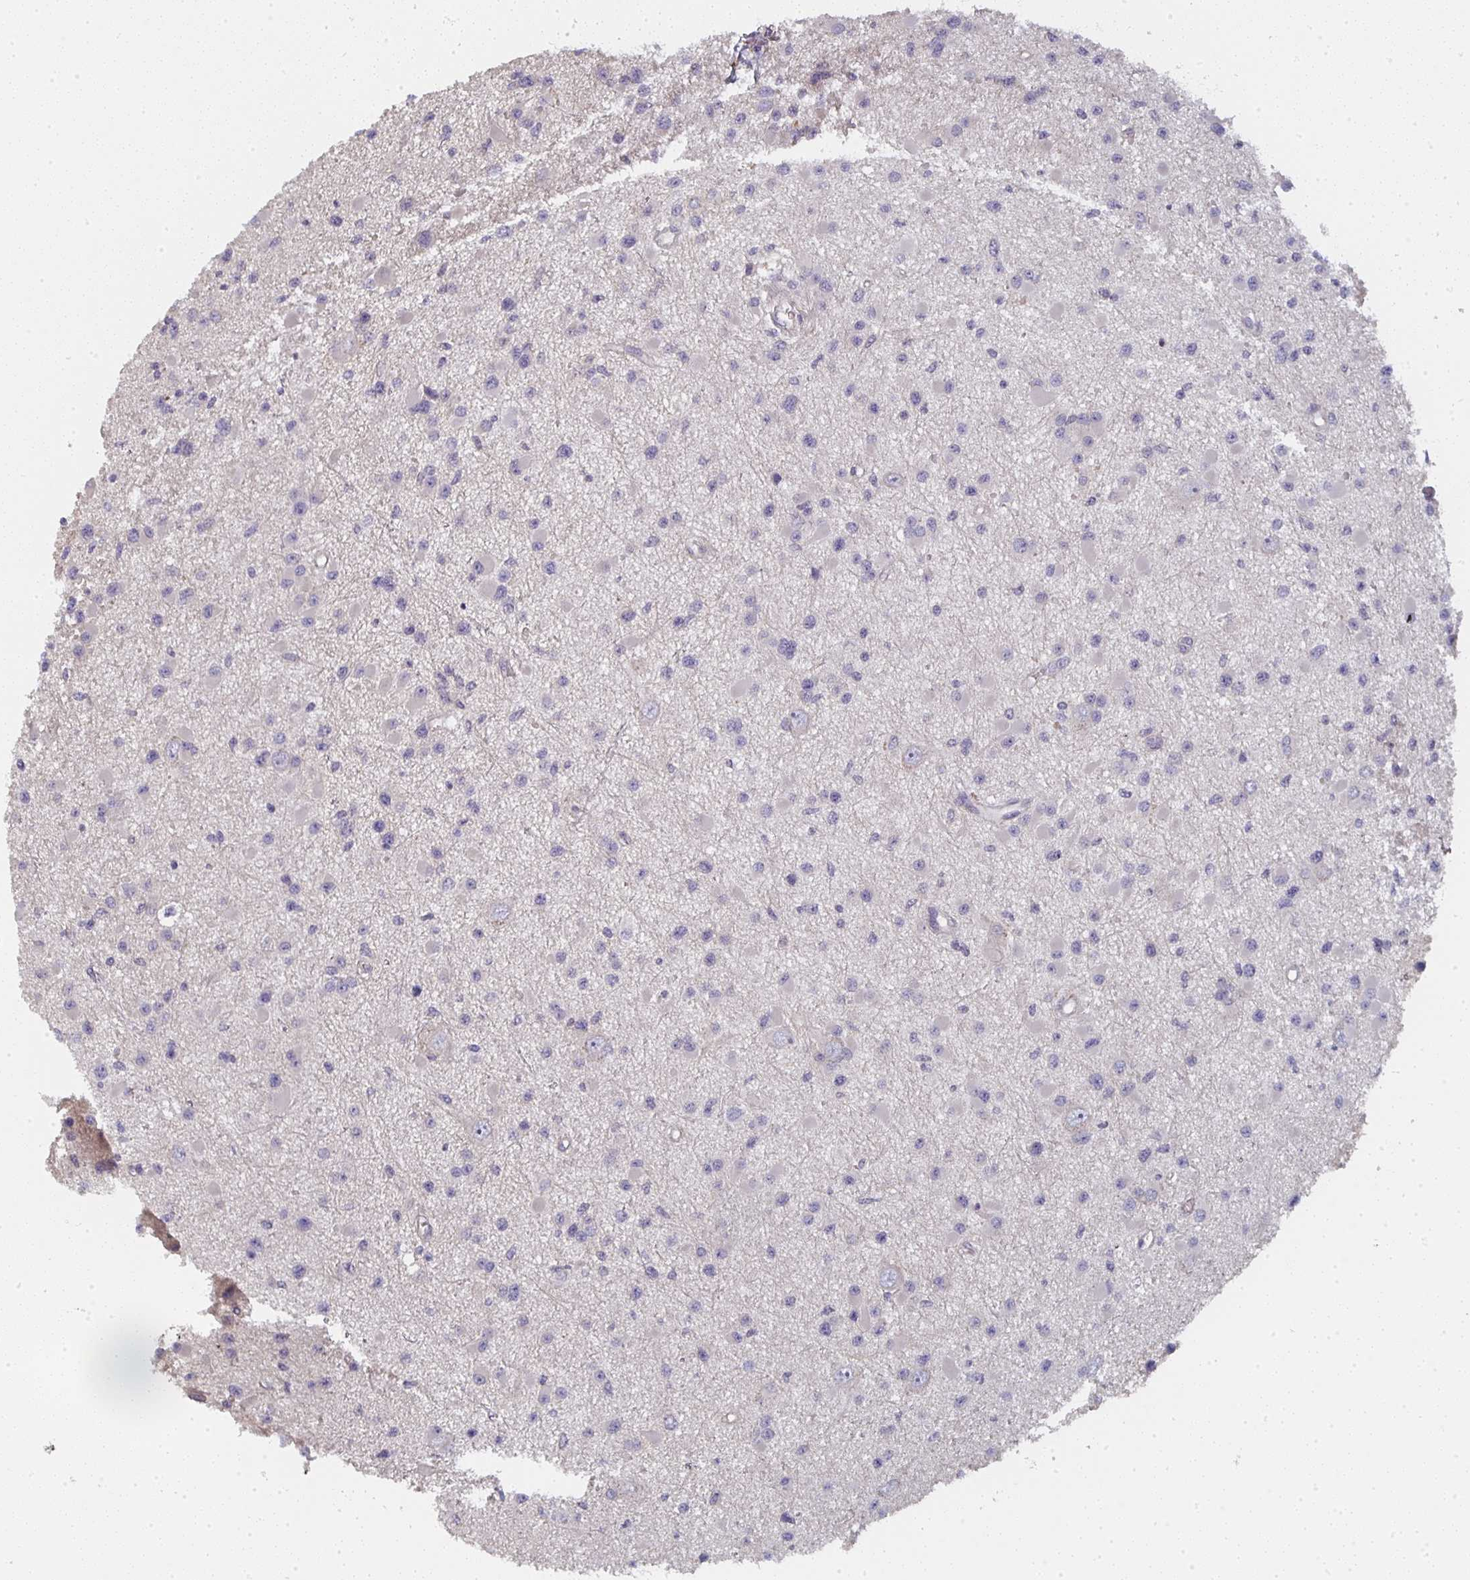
{"staining": {"intensity": "negative", "quantity": "none", "location": "none"}, "tissue": "glioma", "cell_type": "Tumor cells", "image_type": "cancer", "snomed": [{"axis": "morphology", "description": "Glioma, malignant, High grade"}, {"axis": "topography", "description": "Brain"}], "caption": "High magnification brightfield microscopy of malignant high-grade glioma stained with DAB (3,3'-diaminobenzidine) (brown) and counterstained with hematoxylin (blue): tumor cells show no significant positivity. The staining was performed using DAB (3,3'-diaminobenzidine) to visualize the protein expression in brown, while the nuclei were stained in blue with hematoxylin (Magnification: 20x).", "gene": "CTHRC1", "patient": {"sex": "male", "age": 54}}